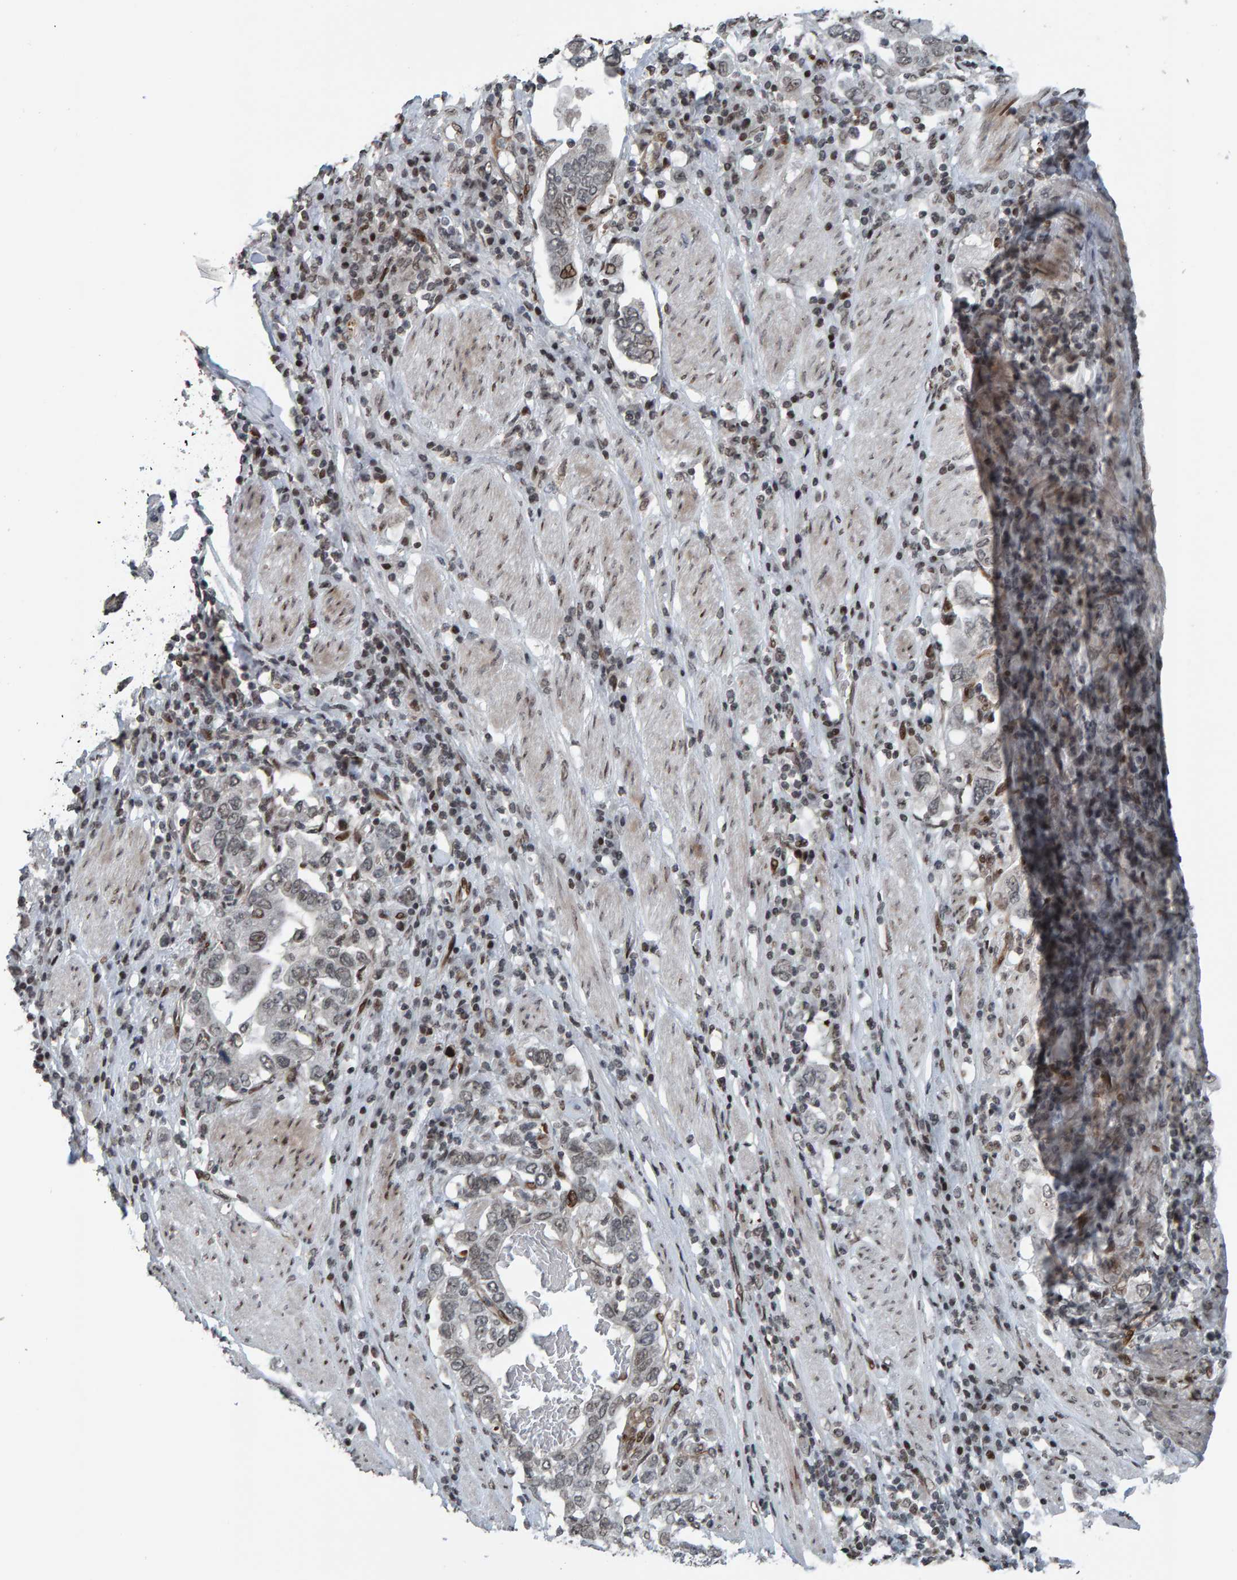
{"staining": {"intensity": "weak", "quantity": "<25%", "location": "nuclear"}, "tissue": "stomach cancer", "cell_type": "Tumor cells", "image_type": "cancer", "snomed": [{"axis": "morphology", "description": "Adenocarcinoma, NOS"}, {"axis": "topography", "description": "Stomach, upper"}], "caption": "An image of human stomach cancer is negative for staining in tumor cells.", "gene": "ZNF366", "patient": {"sex": "male", "age": 62}}